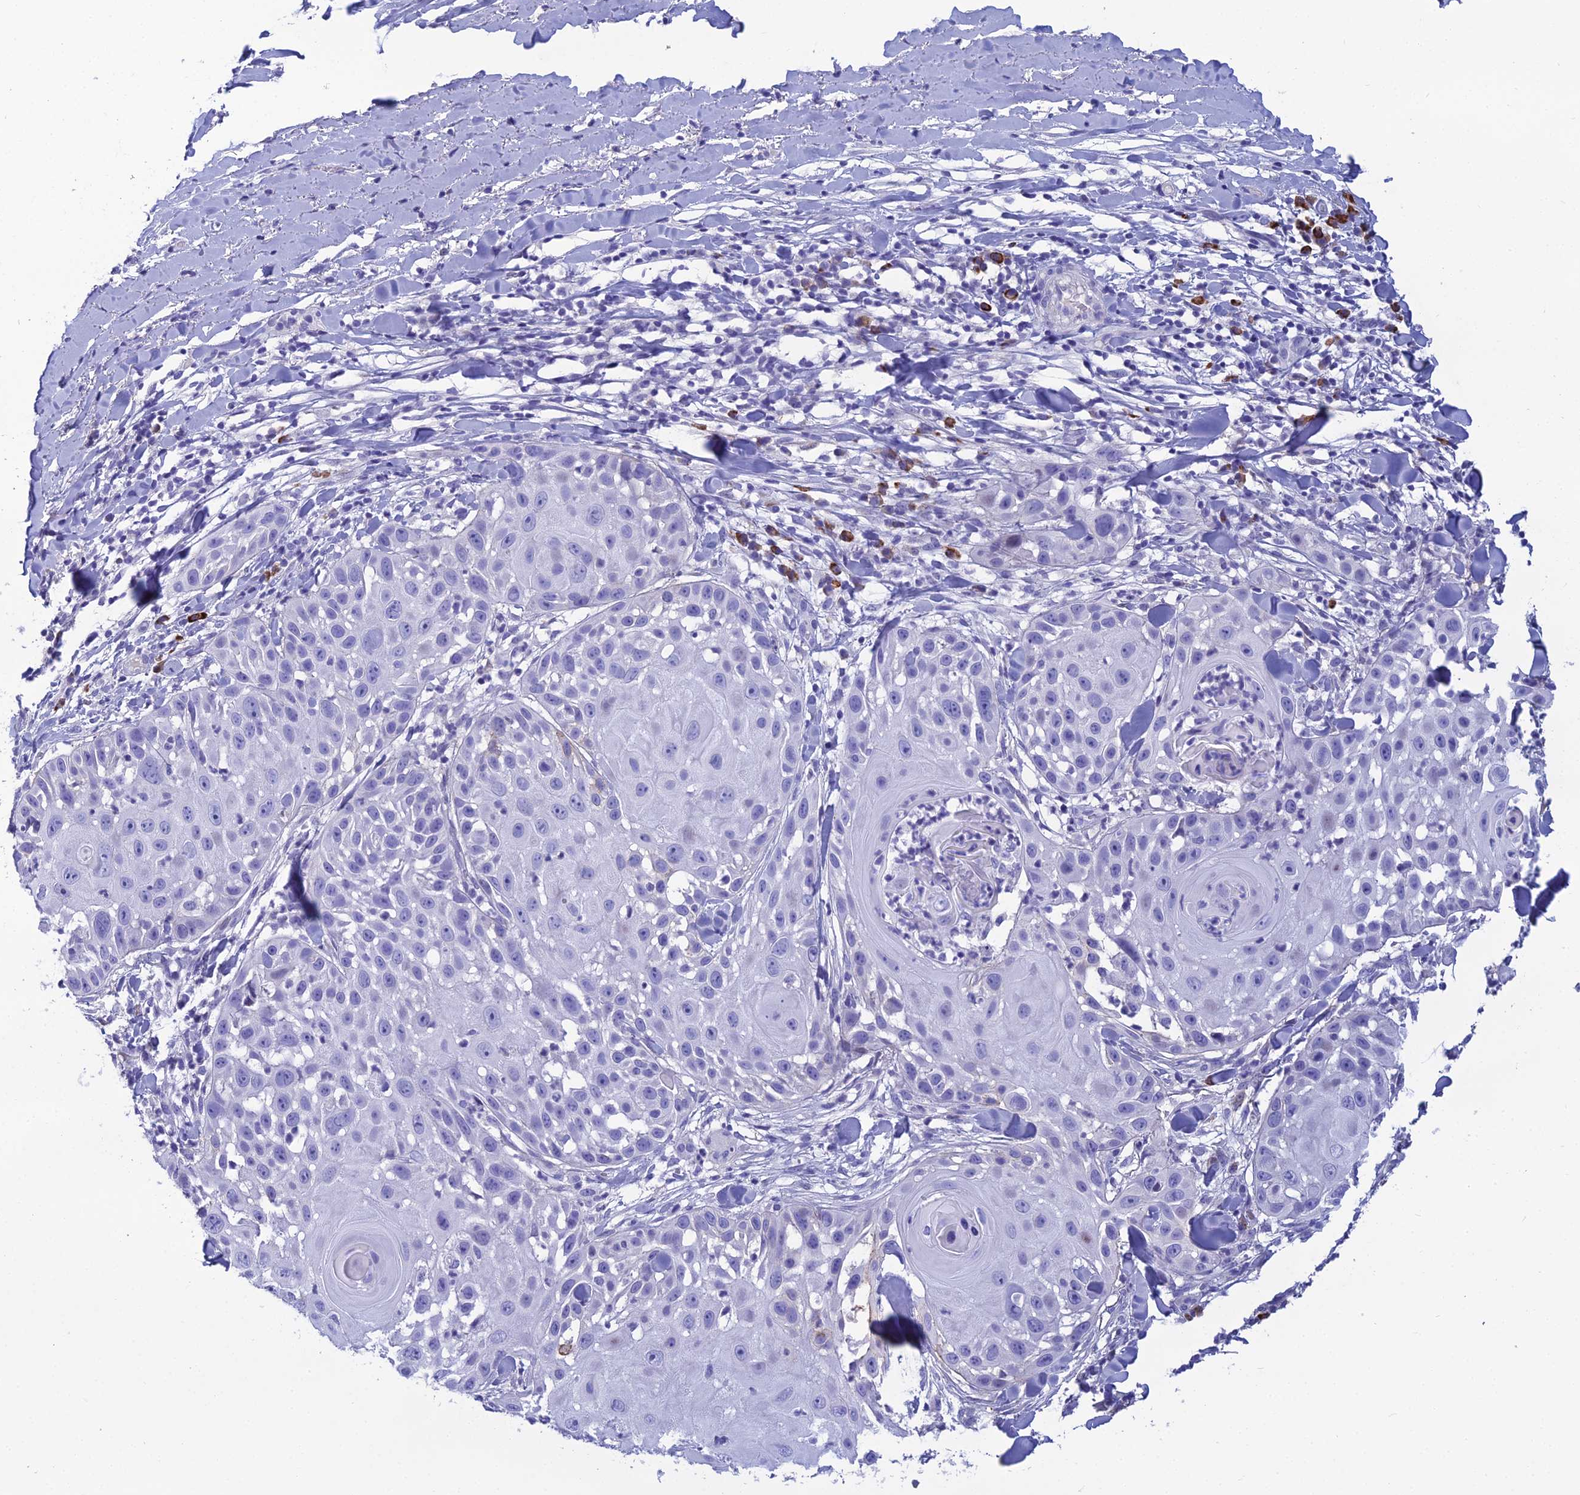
{"staining": {"intensity": "negative", "quantity": "none", "location": "none"}, "tissue": "skin cancer", "cell_type": "Tumor cells", "image_type": "cancer", "snomed": [{"axis": "morphology", "description": "Squamous cell carcinoma, NOS"}, {"axis": "topography", "description": "Skin"}], "caption": "Skin squamous cell carcinoma was stained to show a protein in brown. There is no significant expression in tumor cells.", "gene": "CRB2", "patient": {"sex": "female", "age": 44}}